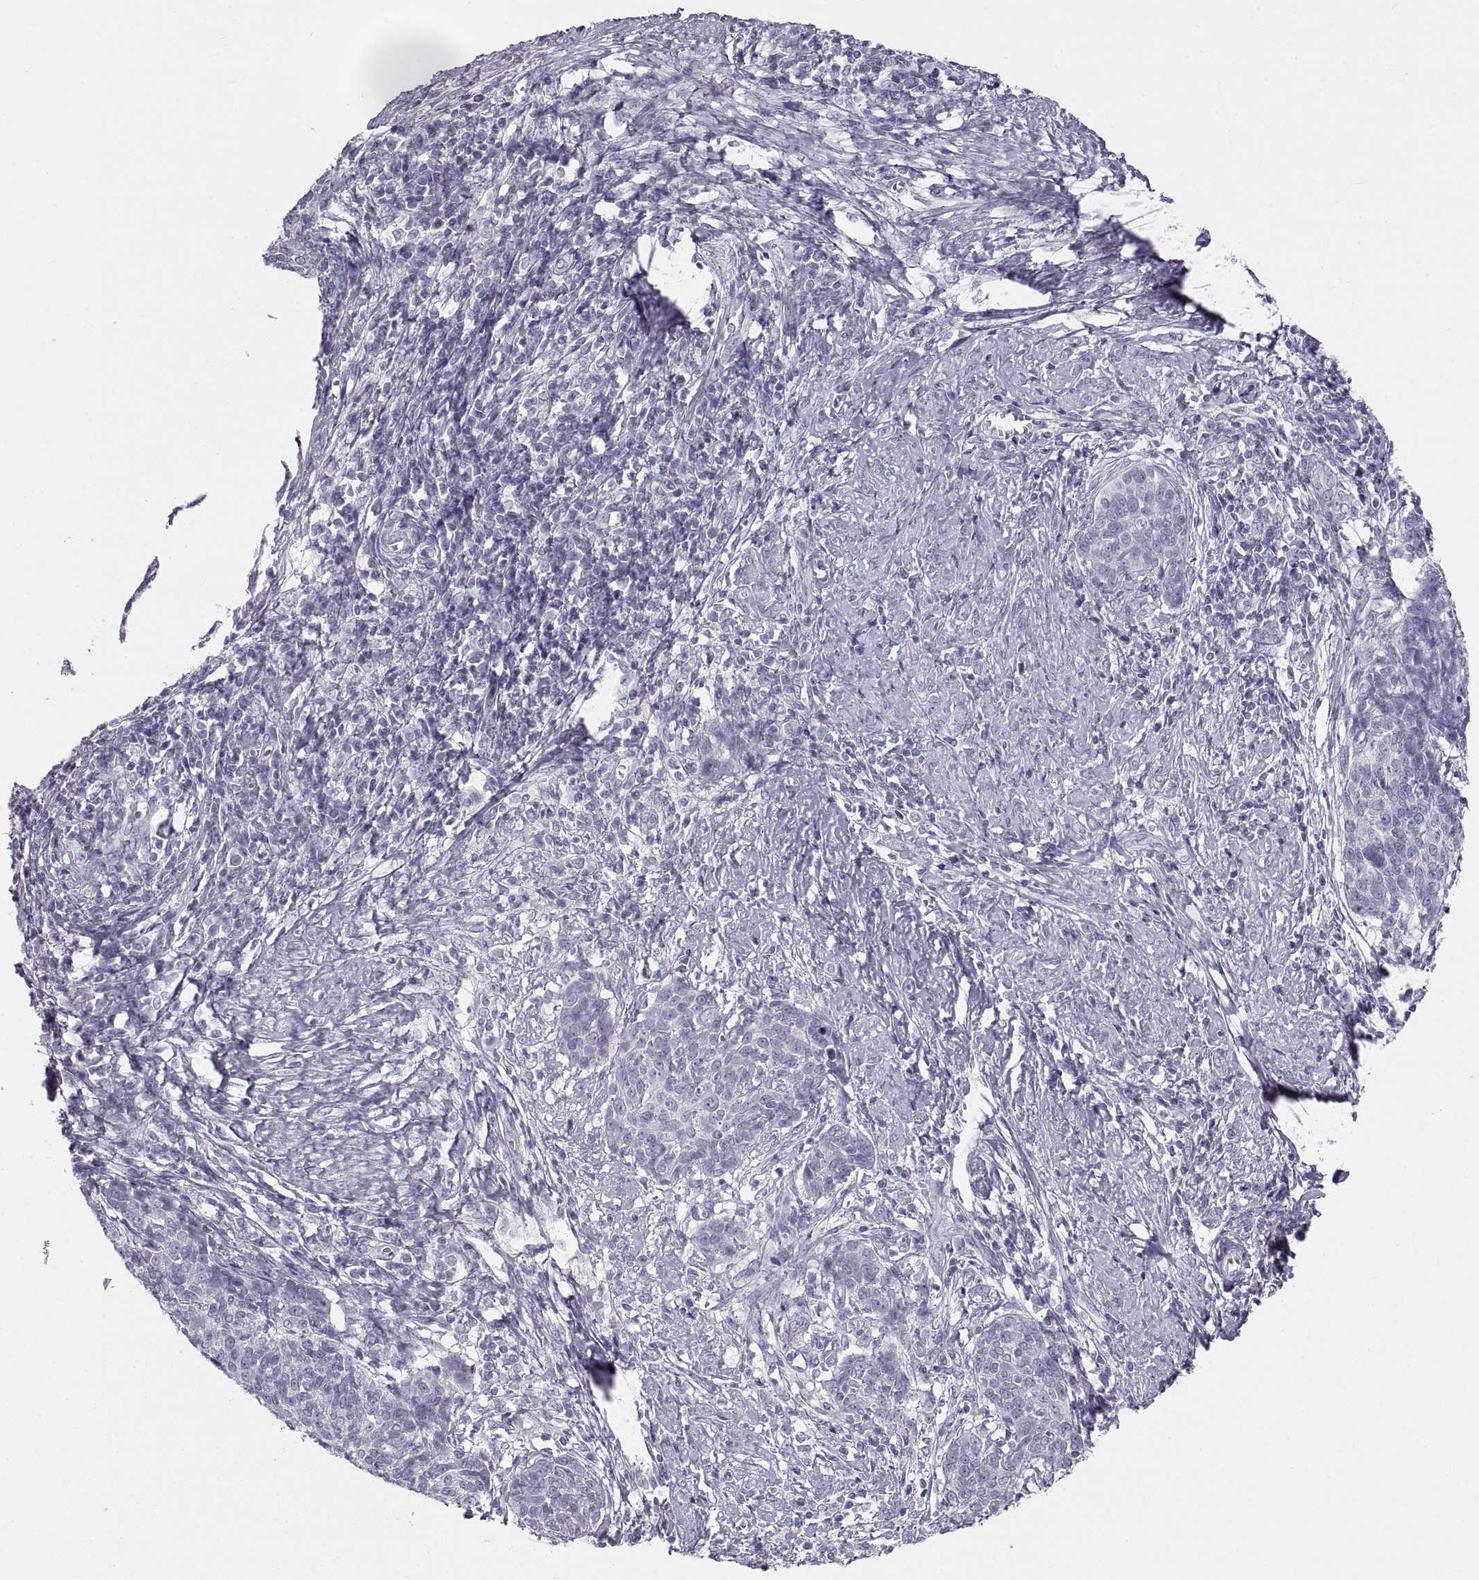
{"staining": {"intensity": "negative", "quantity": "none", "location": "none"}, "tissue": "cervical cancer", "cell_type": "Tumor cells", "image_type": "cancer", "snomed": [{"axis": "morphology", "description": "Squamous cell carcinoma, NOS"}, {"axis": "topography", "description": "Cervix"}], "caption": "Immunohistochemistry (IHC) histopathology image of squamous cell carcinoma (cervical) stained for a protein (brown), which displays no positivity in tumor cells. The staining was performed using DAB (3,3'-diaminobenzidine) to visualize the protein expression in brown, while the nuclei were stained in blue with hematoxylin (Magnification: 20x).", "gene": "CRYBB3", "patient": {"sex": "female", "age": 39}}